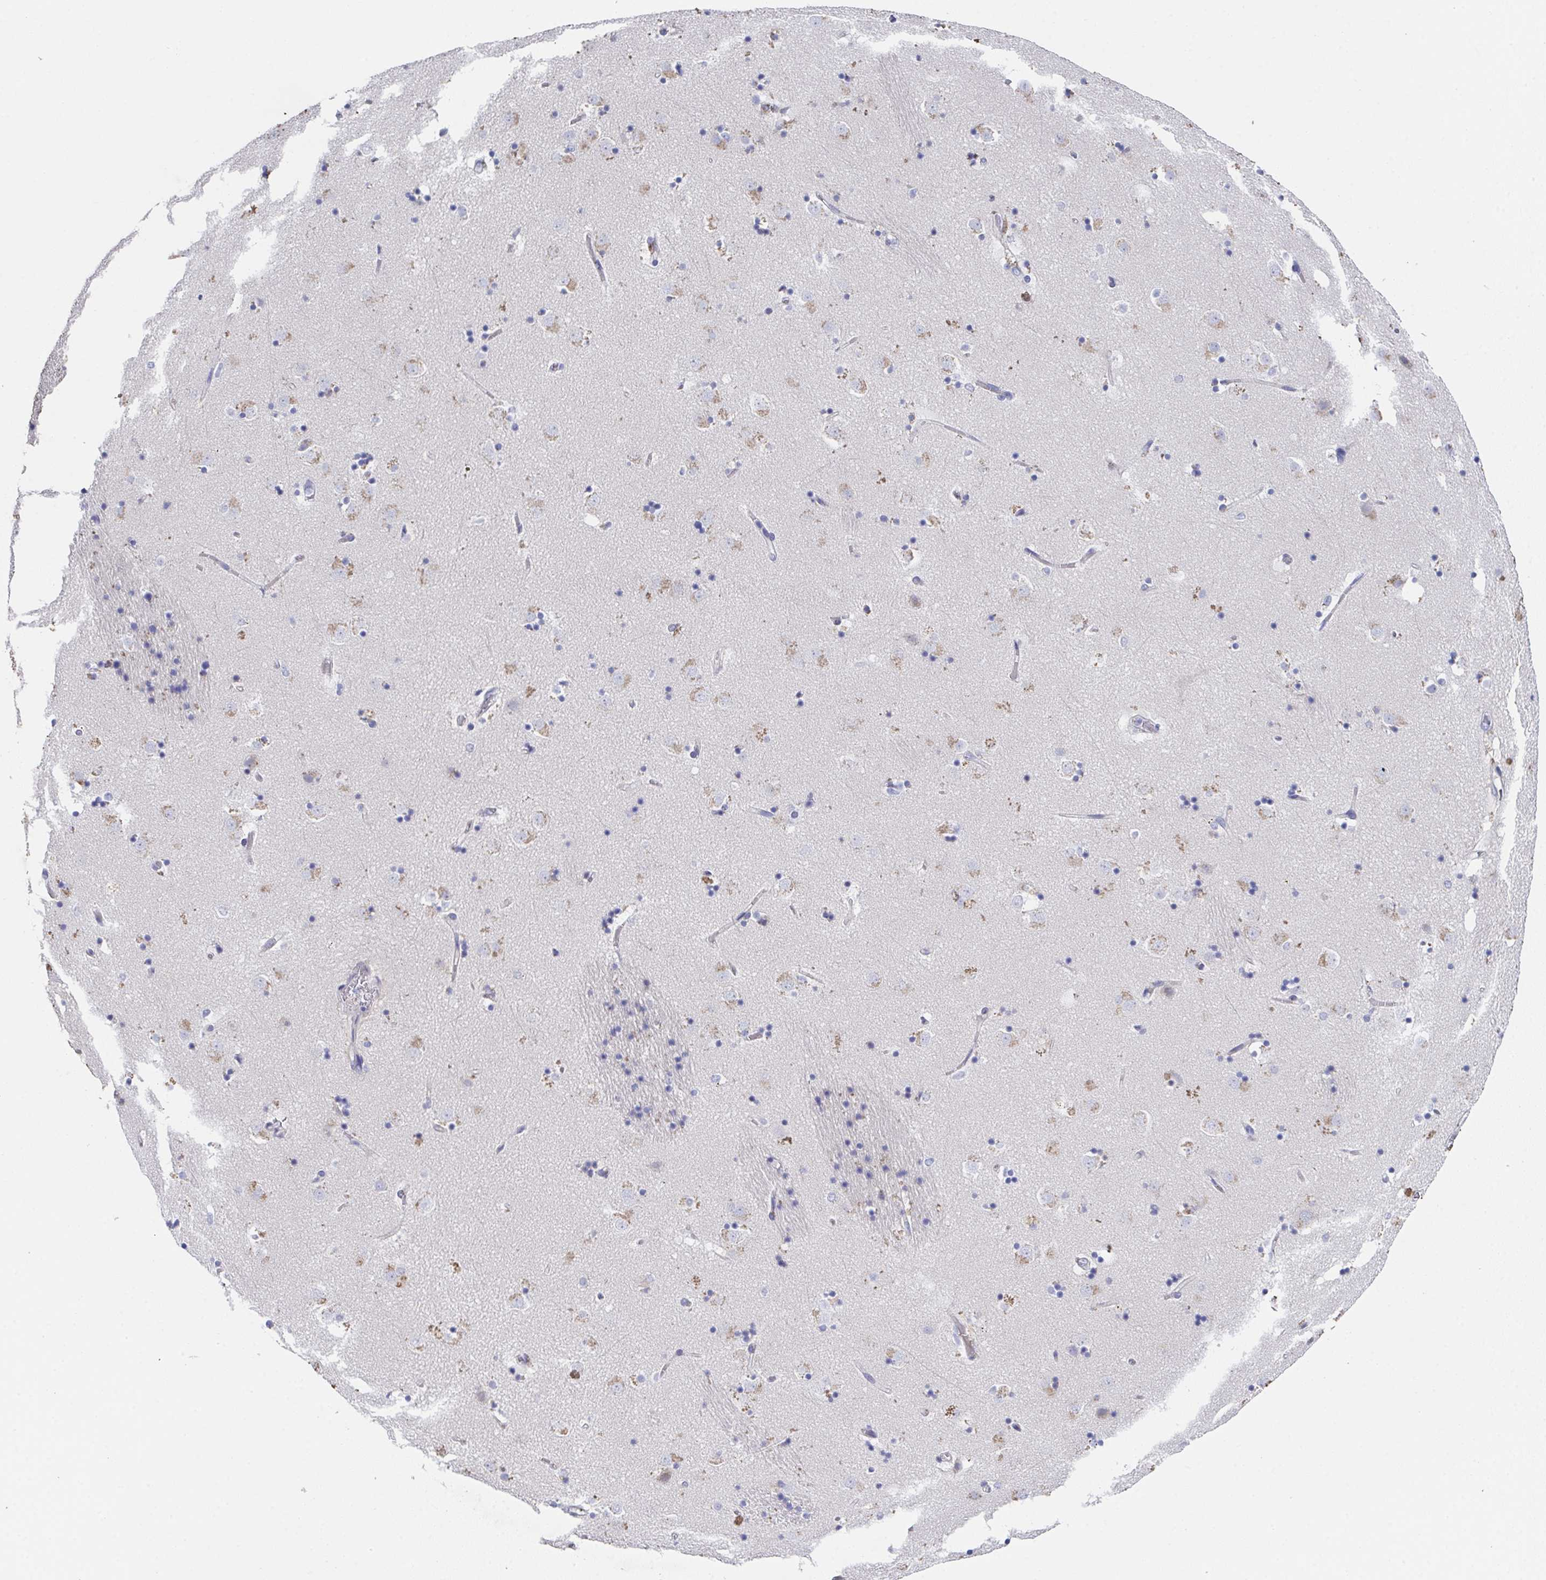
{"staining": {"intensity": "negative", "quantity": "none", "location": "none"}, "tissue": "caudate", "cell_type": "Glial cells", "image_type": "normal", "snomed": [{"axis": "morphology", "description": "Normal tissue, NOS"}, {"axis": "topography", "description": "Lateral ventricle wall"}], "caption": "This is a micrograph of immunohistochemistry (IHC) staining of normal caudate, which shows no staining in glial cells. The staining was performed using DAB to visualize the protein expression in brown, while the nuclei were stained in blue with hematoxylin (Magnification: 20x).", "gene": "SSC4D", "patient": {"sex": "male", "age": 58}}